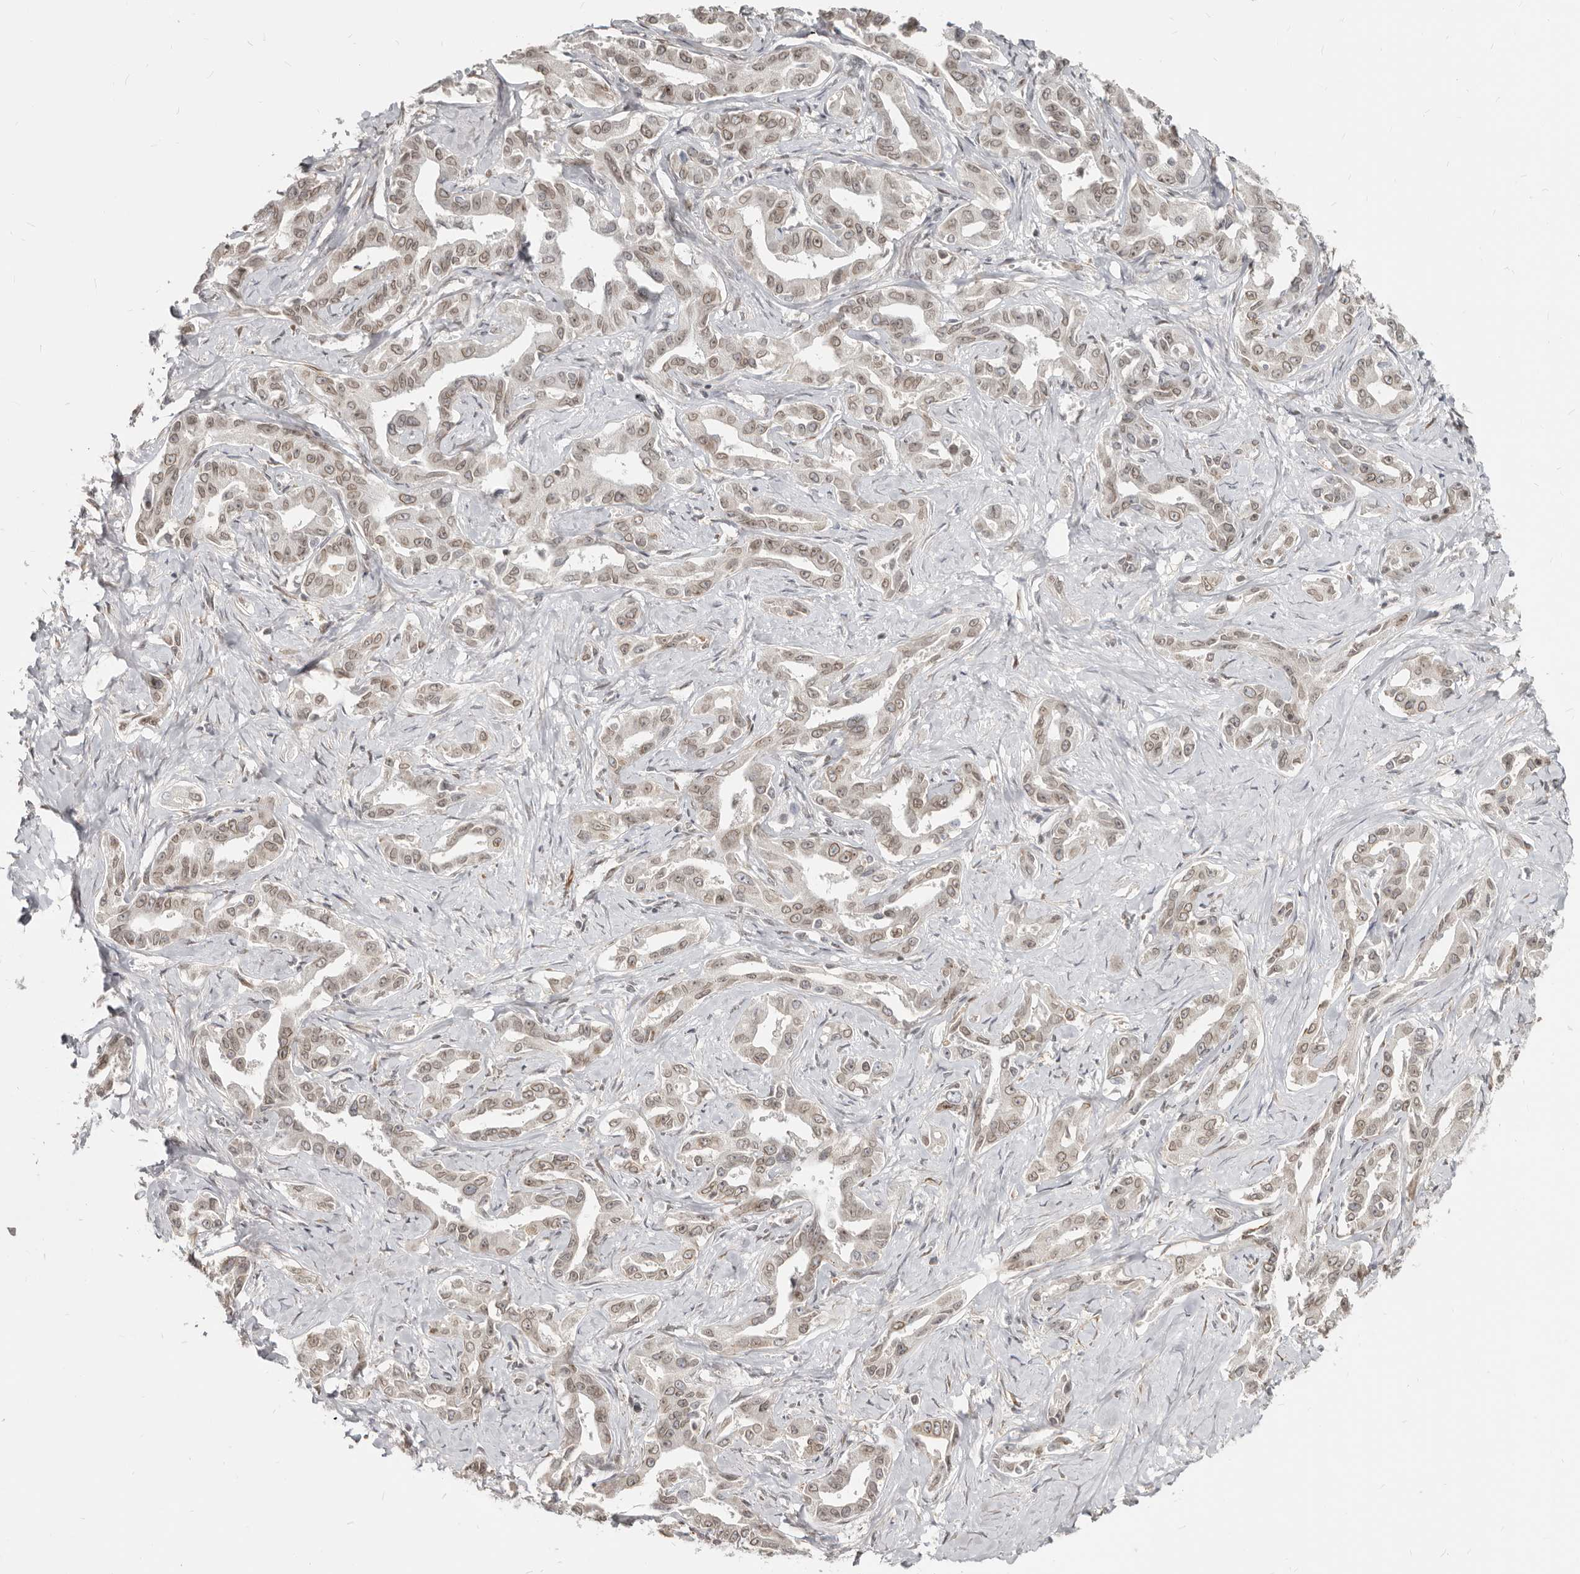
{"staining": {"intensity": "weak", "quantity": "25%-75%", "location": "cytoplasmic/membranous,nuclear"}, "tissue": "liver cancer", "cell_type": "Tumor cells", "image_type": "cancer", "snomed": [{"axis": "morphology", "description": "Cholangiocarcinoma"}, {"axis": "topography", "description": "Liver"}], "caption": "Tumor cells reveal low levels of weak cytoplasmic/membranous and nuclear expression in about 25%-75% of cells in human liver cancer (cholangiocarcinoma).", "gene": "NUP153", "patient": {"sex": "male", "age": 59}}